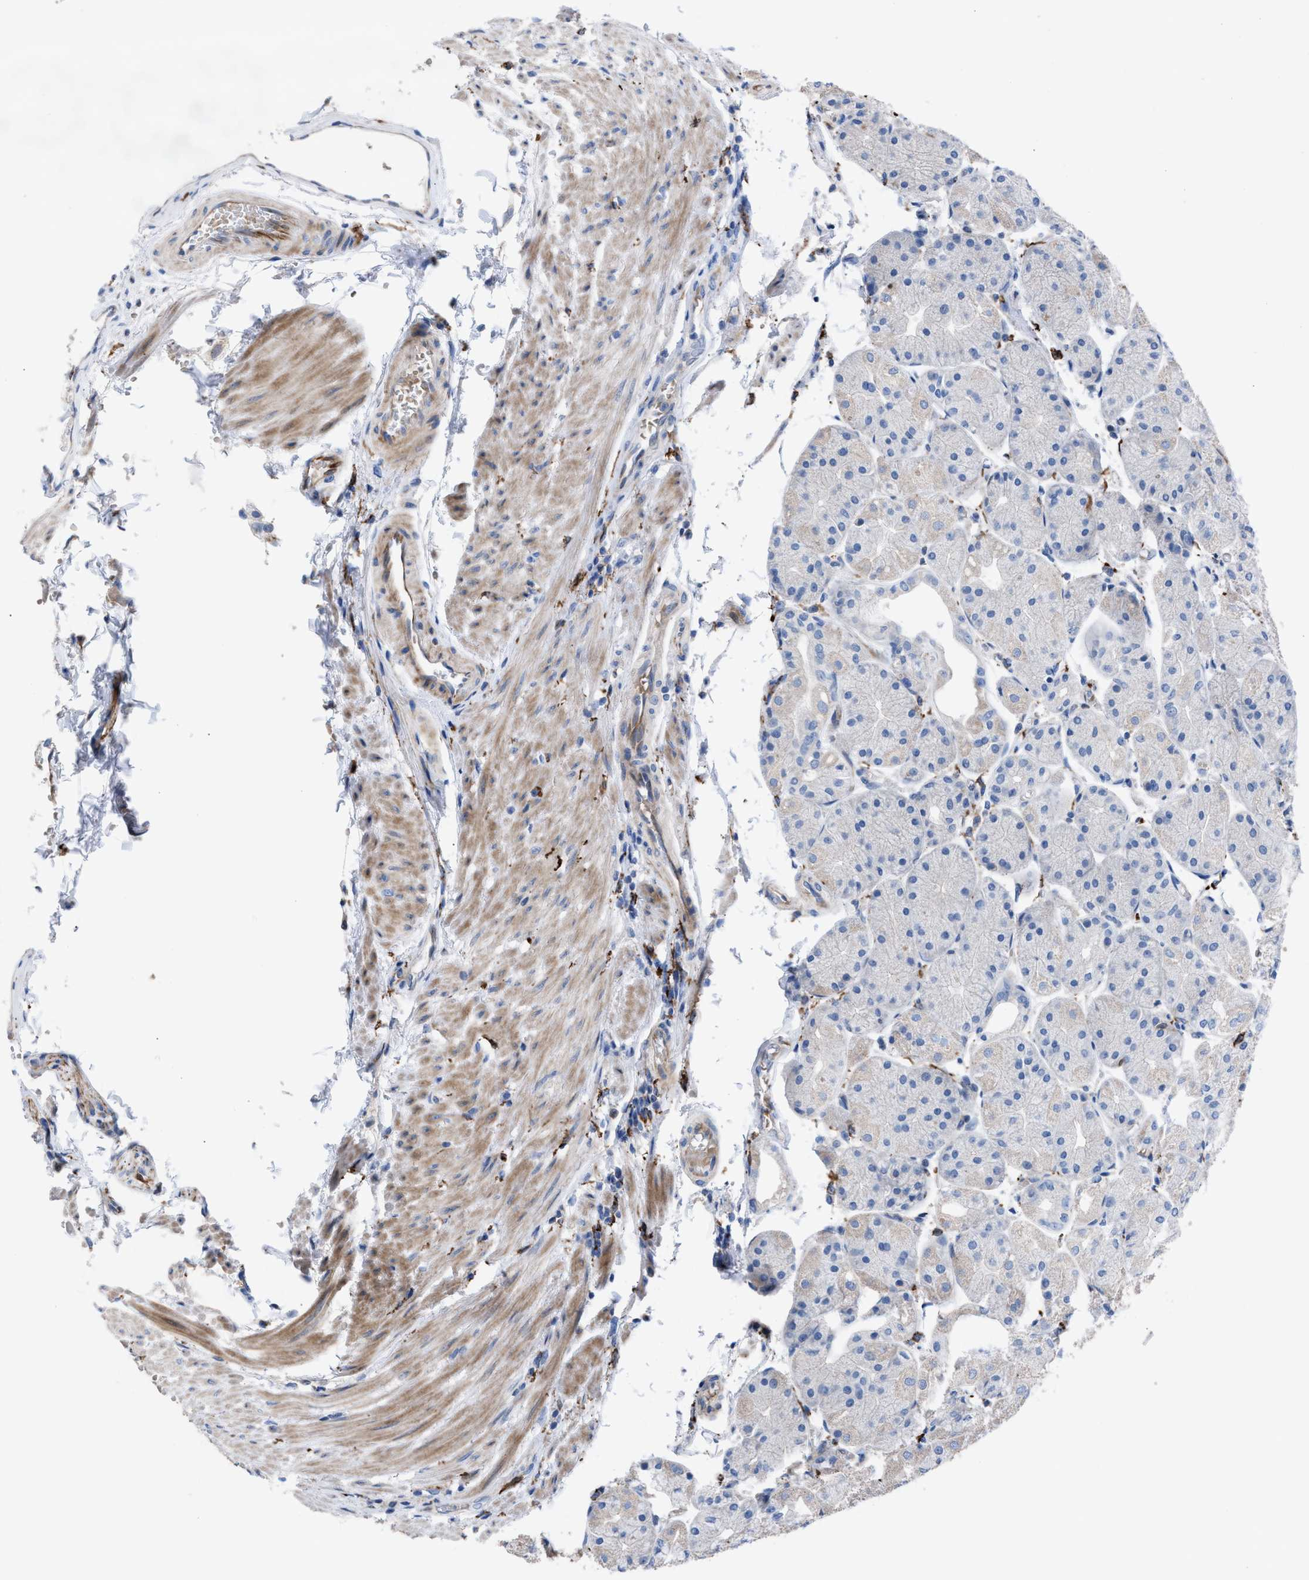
{"staining": {"intensity": "strong", "quantity": "<25%", "location": "cytoplasmic/membranous"}, "tissue": "stomach", "cell_type": "Glandular cells", "image_type": "normal", "snomed": [{"axis": "morphology", "description": "Normal tissue, NOS"}, {"axis": "topography", "description": "Stomach, upper"}], "caption": "Normal stomach shows strong cytoplasmic/membranous expression in approximately <25% of glandular cells, visualized by immunohistochemistry.", "gene": "SLC47A1", "patient": {"sex": "male", "age": 72}}